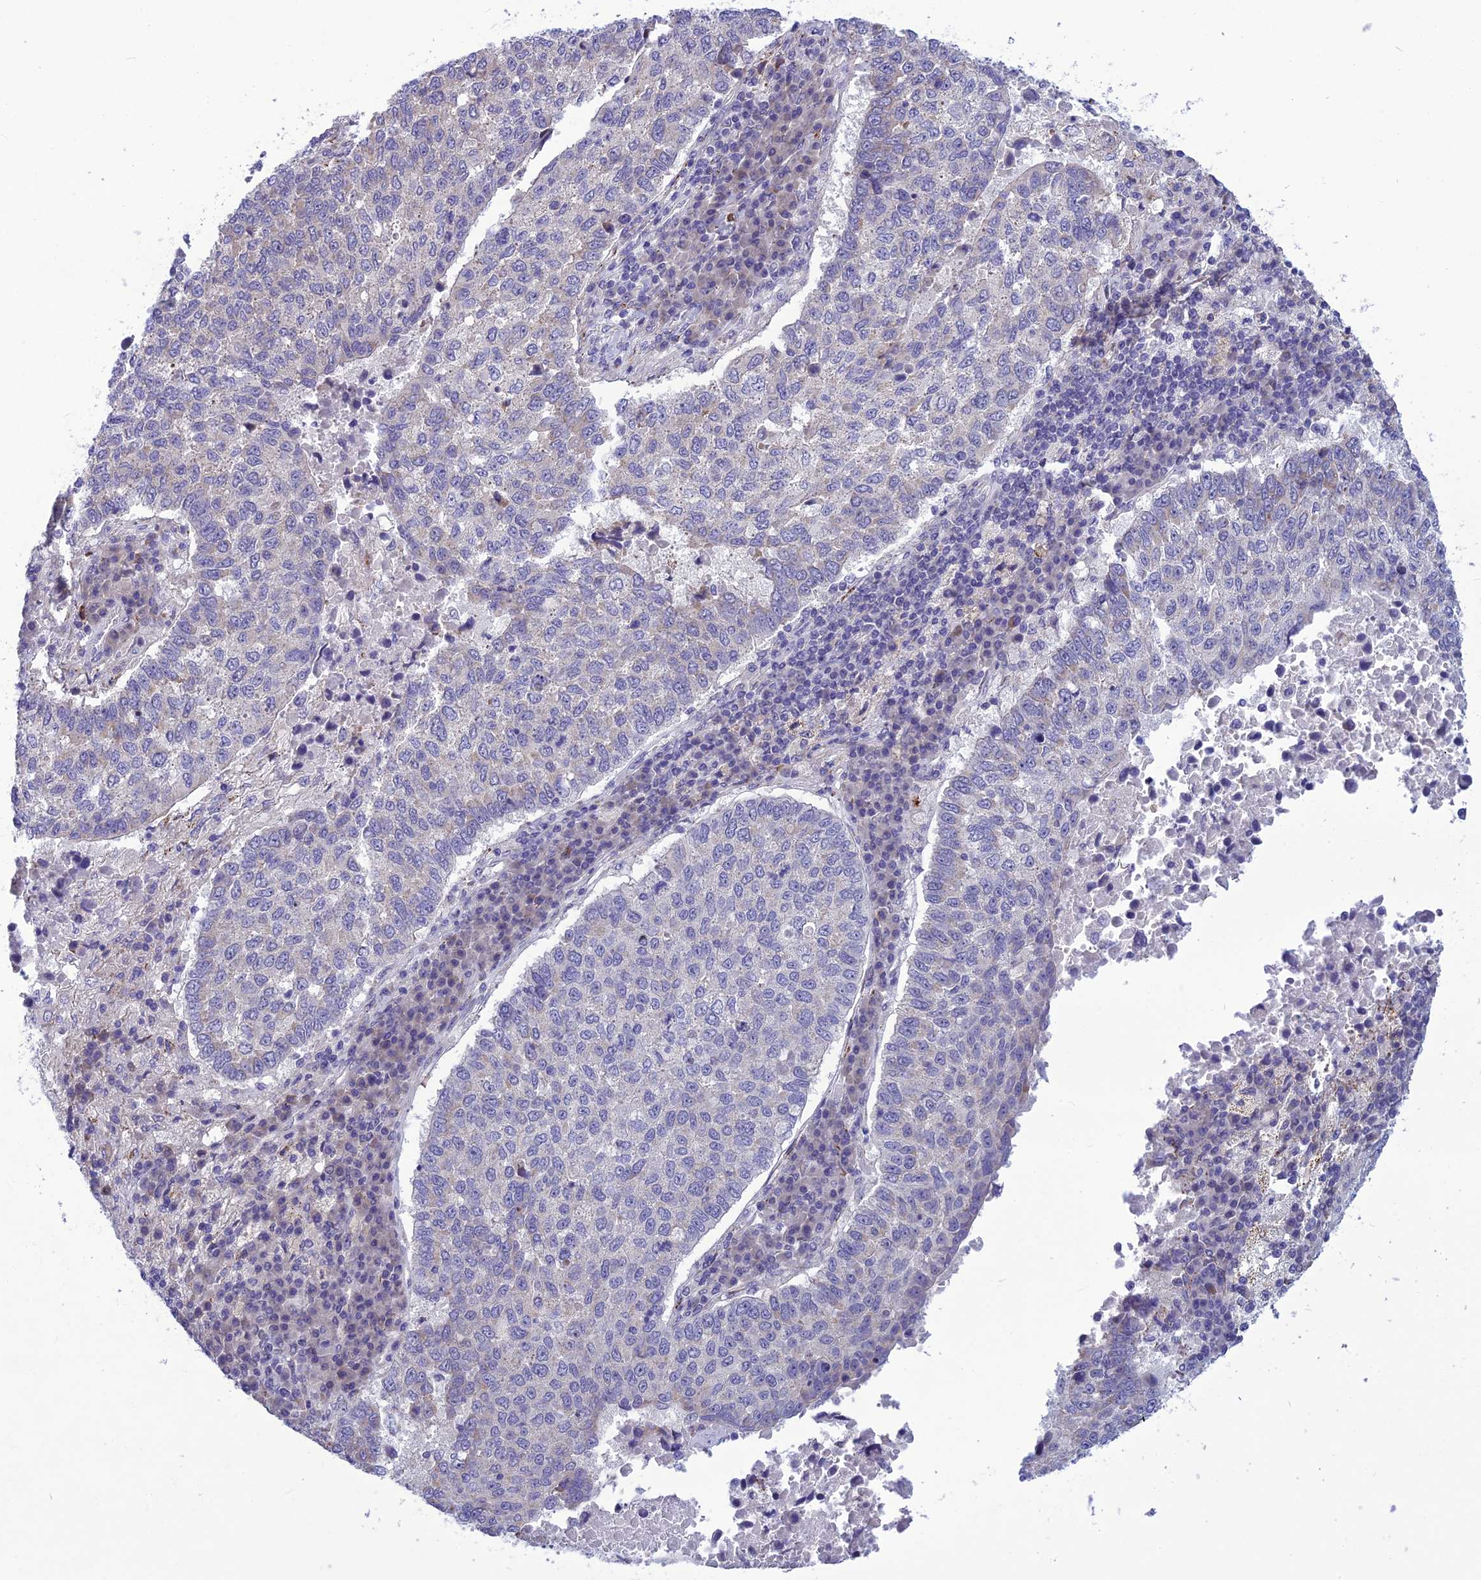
{"staining": {"intensity": "negative", "quantity": "none", "location": "none"}, "tissue": "lung cancer", "cell_type": "Tumor cells", "image_type": "cancer", "snomed": [{"axis": "morphology", "description": "Squamous cell carcinoma, NOS"}, {"axis": "topography", "description": "Lung"}], "caption": "Lung cancer (squamous cell carcinoma) was stained to show a protein in brown. There is no significant staining in tumor cells.", "gene": "PSMF1", "patient": {"sex": "male", "age": 73}}